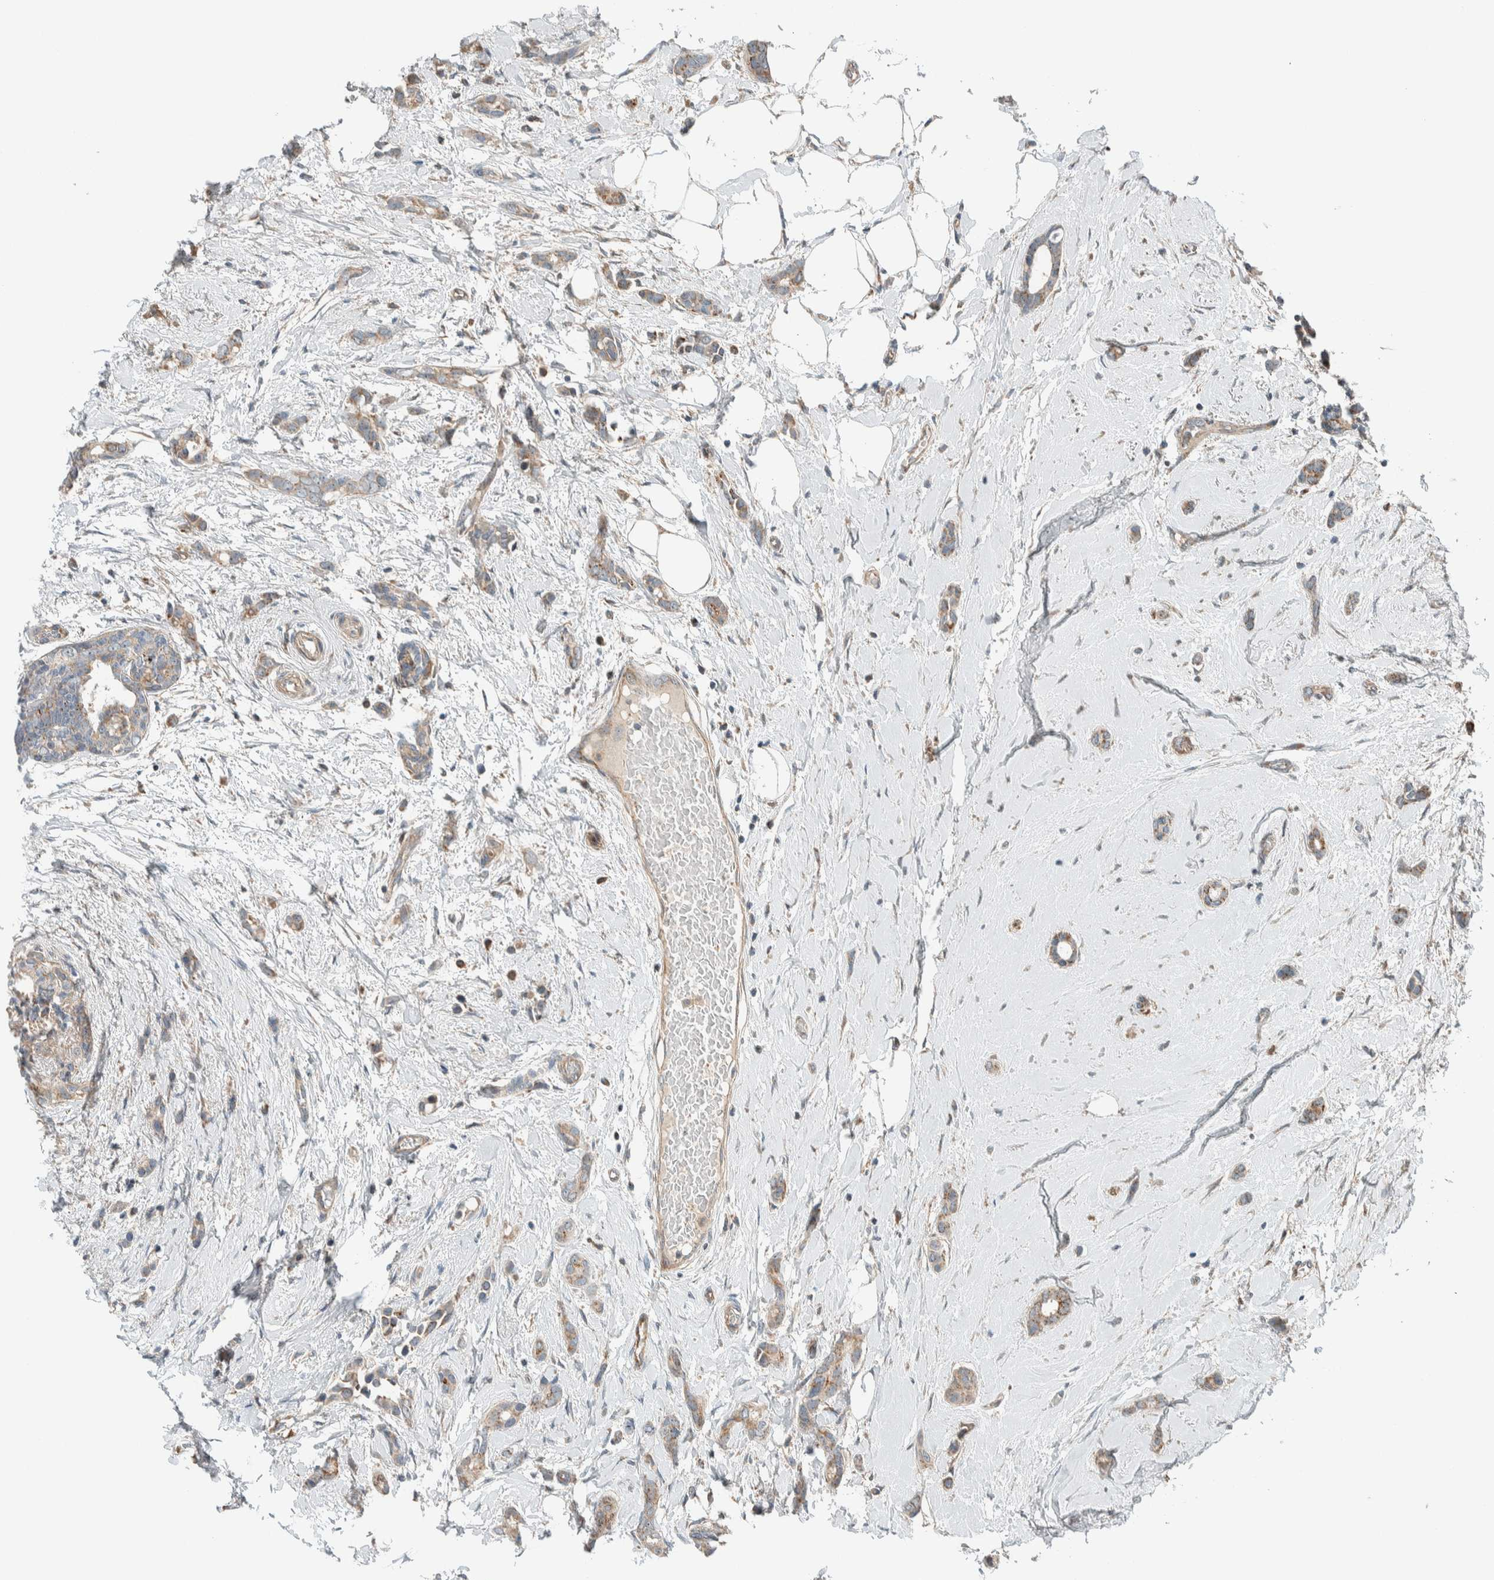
{"staining": {"intensity": "weak", "quantity": ">75%", "location": "cytoplasmic/membranous"}, "tissue": "breast cancer", "cell_type": "Tumor cells", "image_type": "cancer", "snomed": [{"axis": "morphology", "description": "Duct carcinoma"}, {"axis": "topography", "description": "Breast"}], "caption": "The image reveals staining of intraductal carcinoma (breast), revealing weak cytoplasmic/membranous protein staining (brown color) within tumor cells.", "gene": "SLFN12L", "patient": {"sex": "female", "age": 55}}